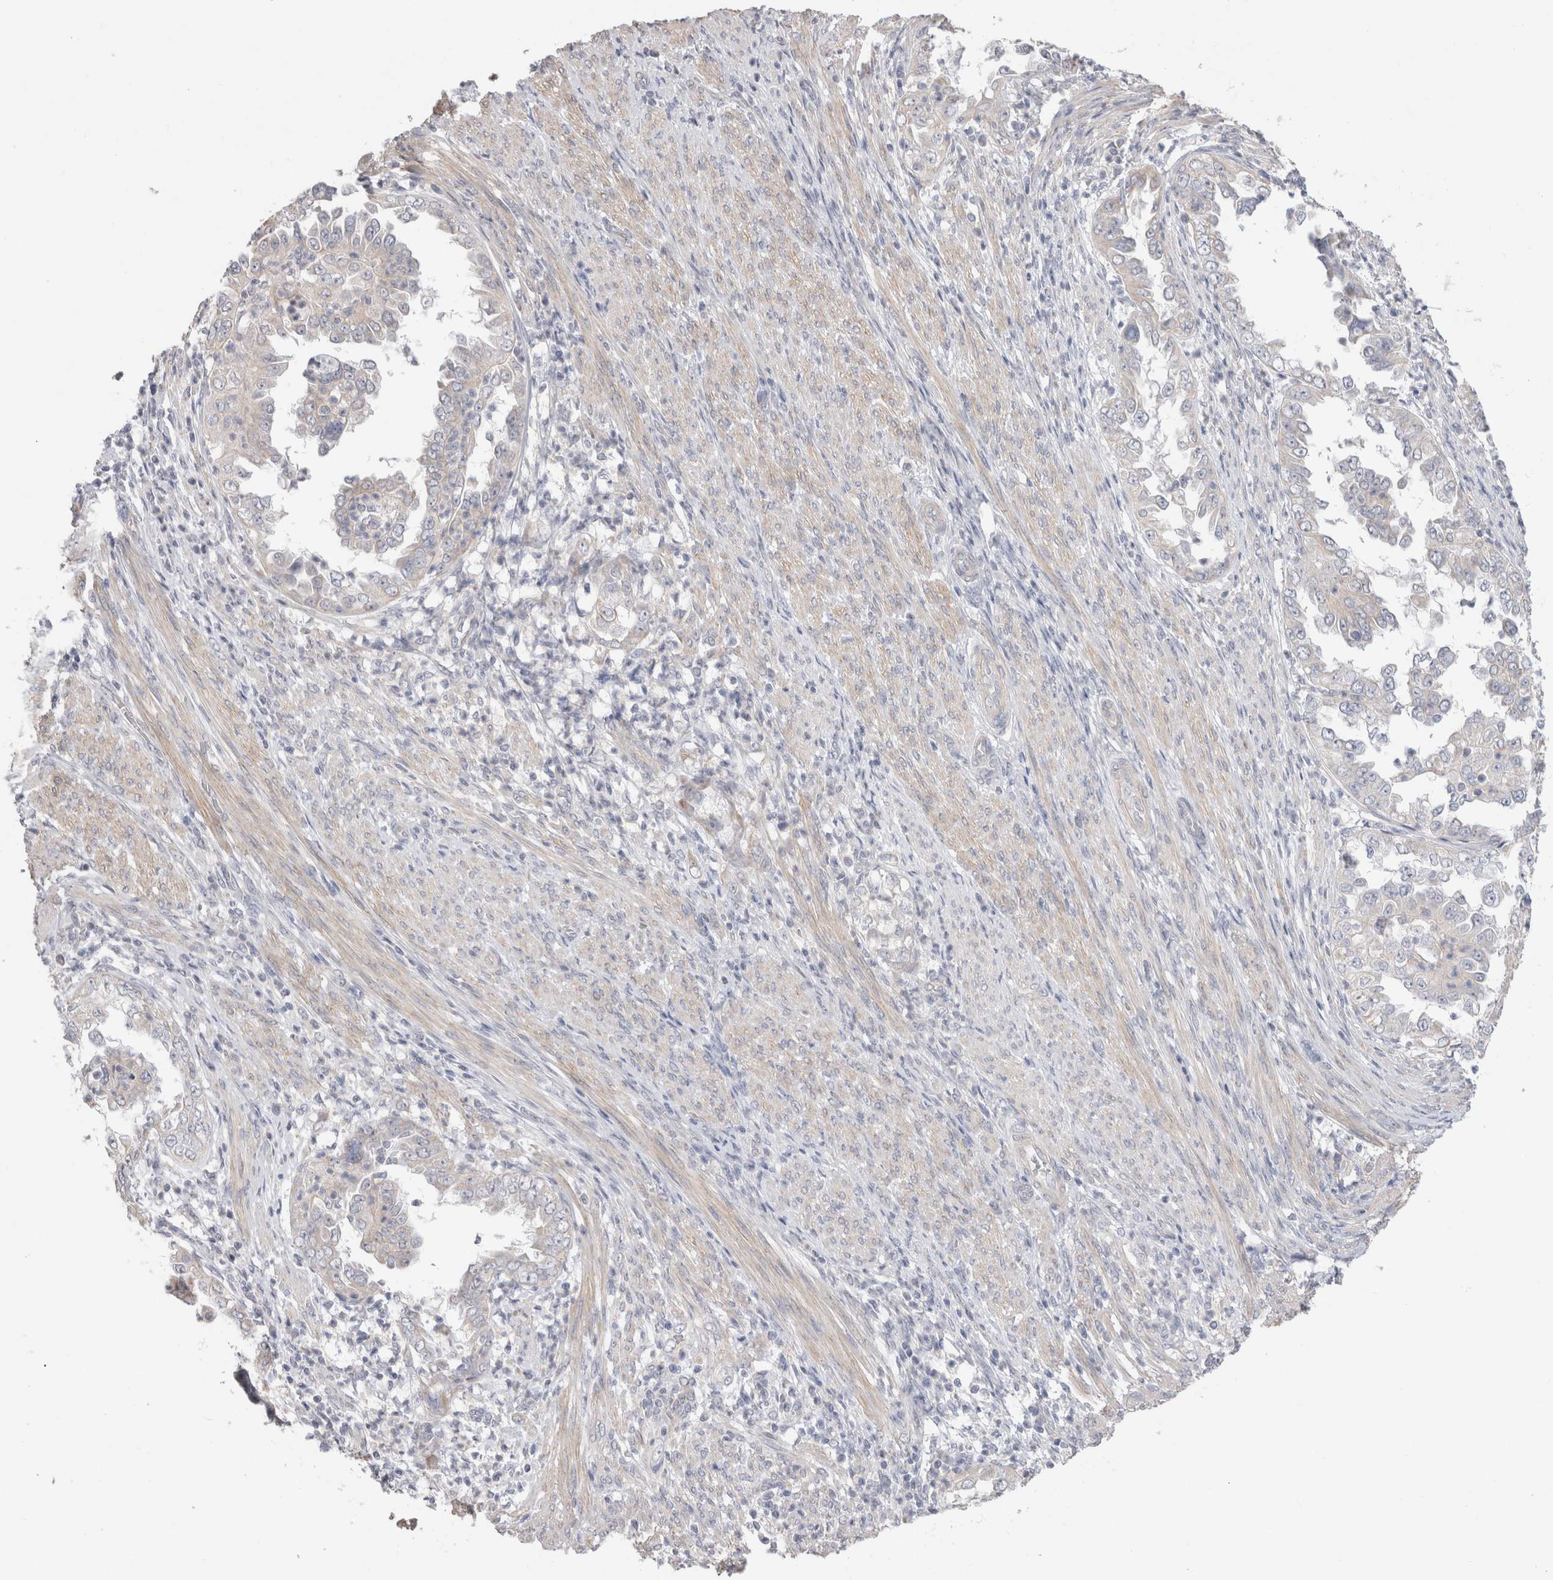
{"staining": {"intensity": "negative", "quantity": "none", "location": "none"}, "tissue": "endometrial cancer", "cell_type": "Tumor cells", "image_type": "cancer", "snomed": [{"axis": "morphology", "description": "Adenocarcinoma, NOS"}, {"axis": "topography", "description": "Endometrium"}], "caption": "Tumor cells show no significant expression in endometrial cancer. (DAB immunohistochemistry (IHC) with hematoxylin counter stain).", "gene": "DMD", "patient": {"sex": "female", "age": 85}}